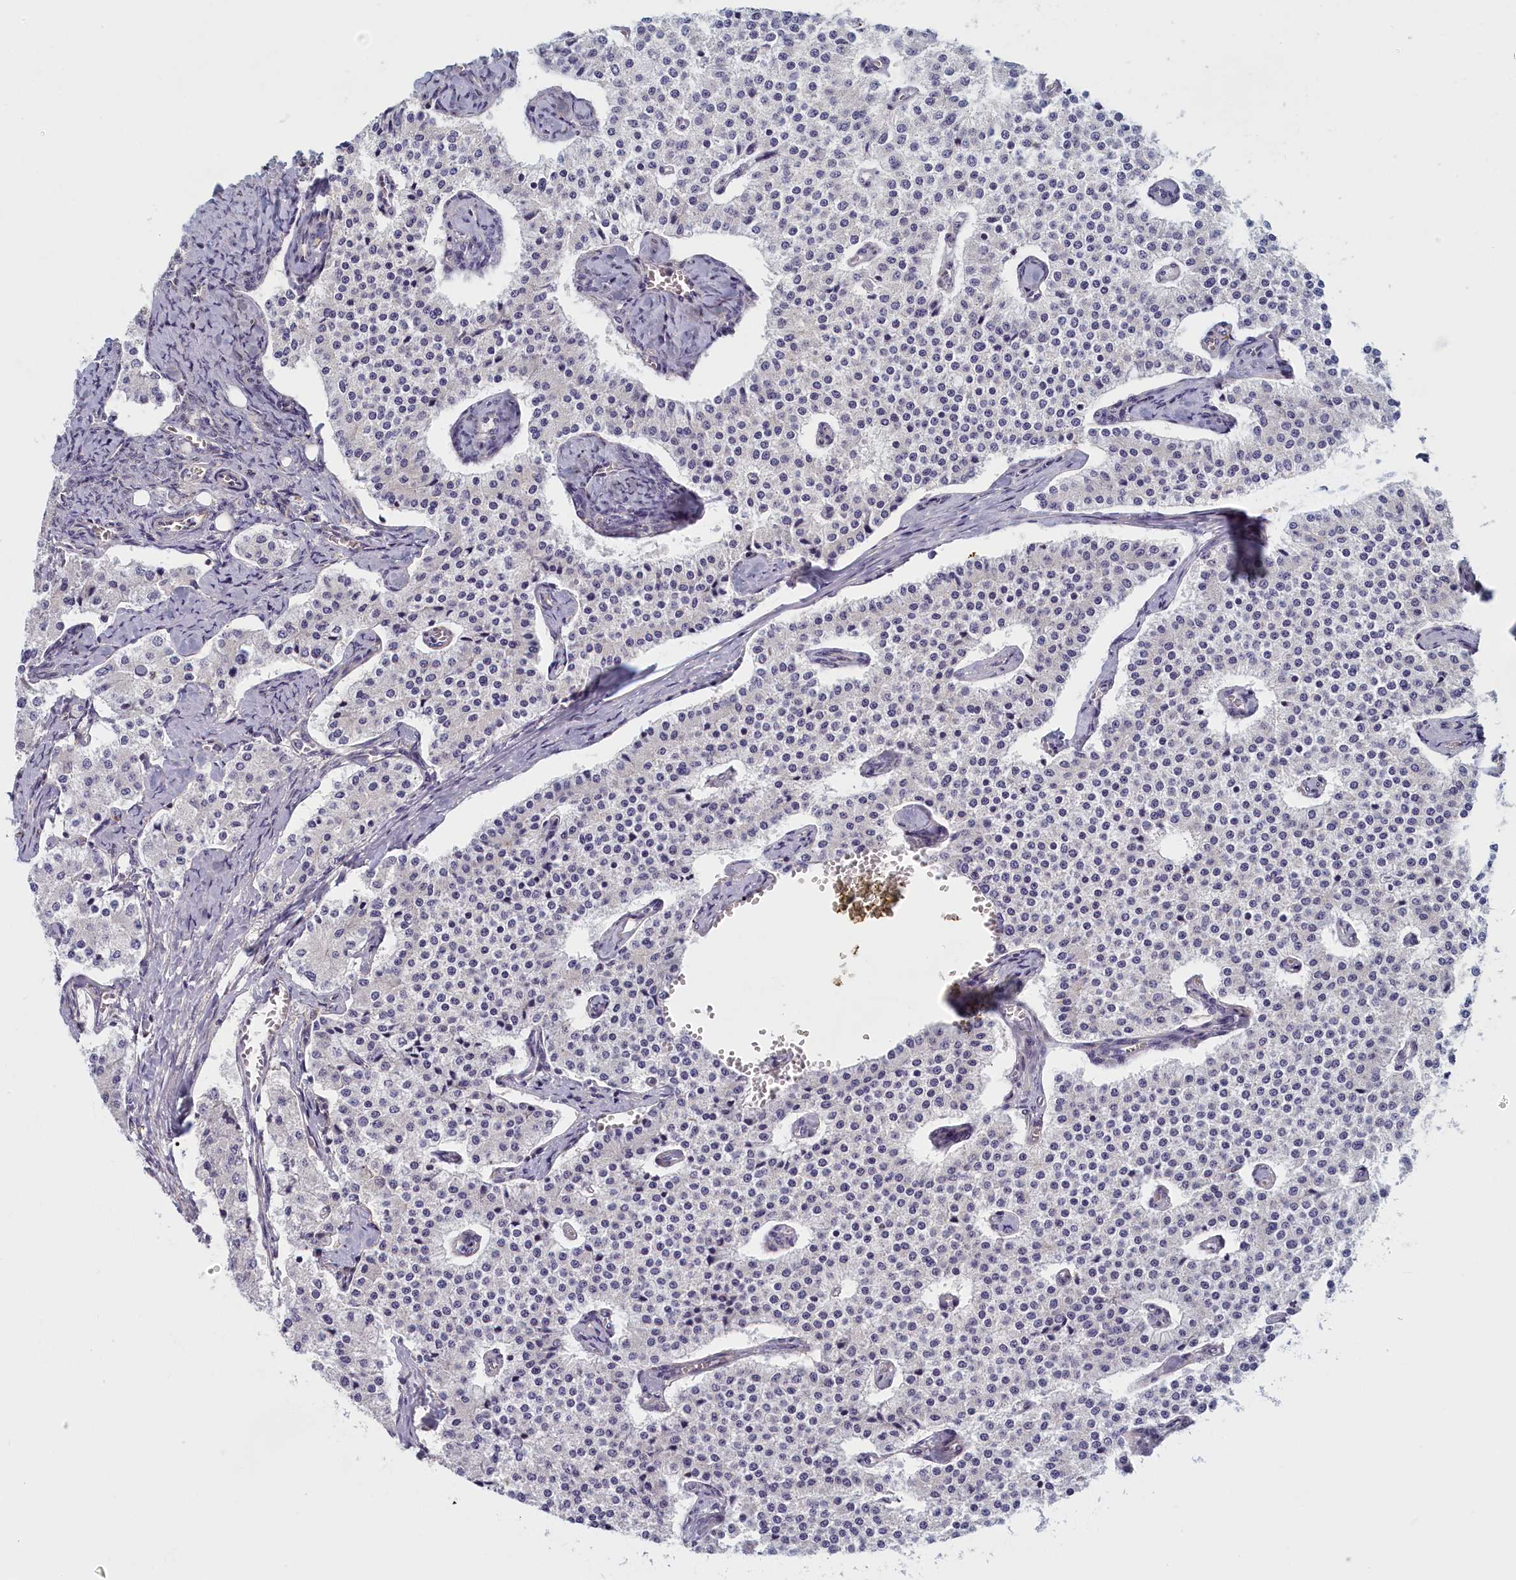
{"staining": {"intensity": "negative", "quantity": "none", "location": "none"}, "tissue": "carcinoid", "cell_type": "Tumor cells", "image_type": "cancer", "snomed": [{"axis": "morphology", "description": "Carcinoid, malignant, NOS"}, {"axis": "topography", "description": "Colon"}], "caption": "Tumor cells show no significant staining in carcinoid.", "gene": "NOL10", "patient": {"sex": "female", "age": 52}}